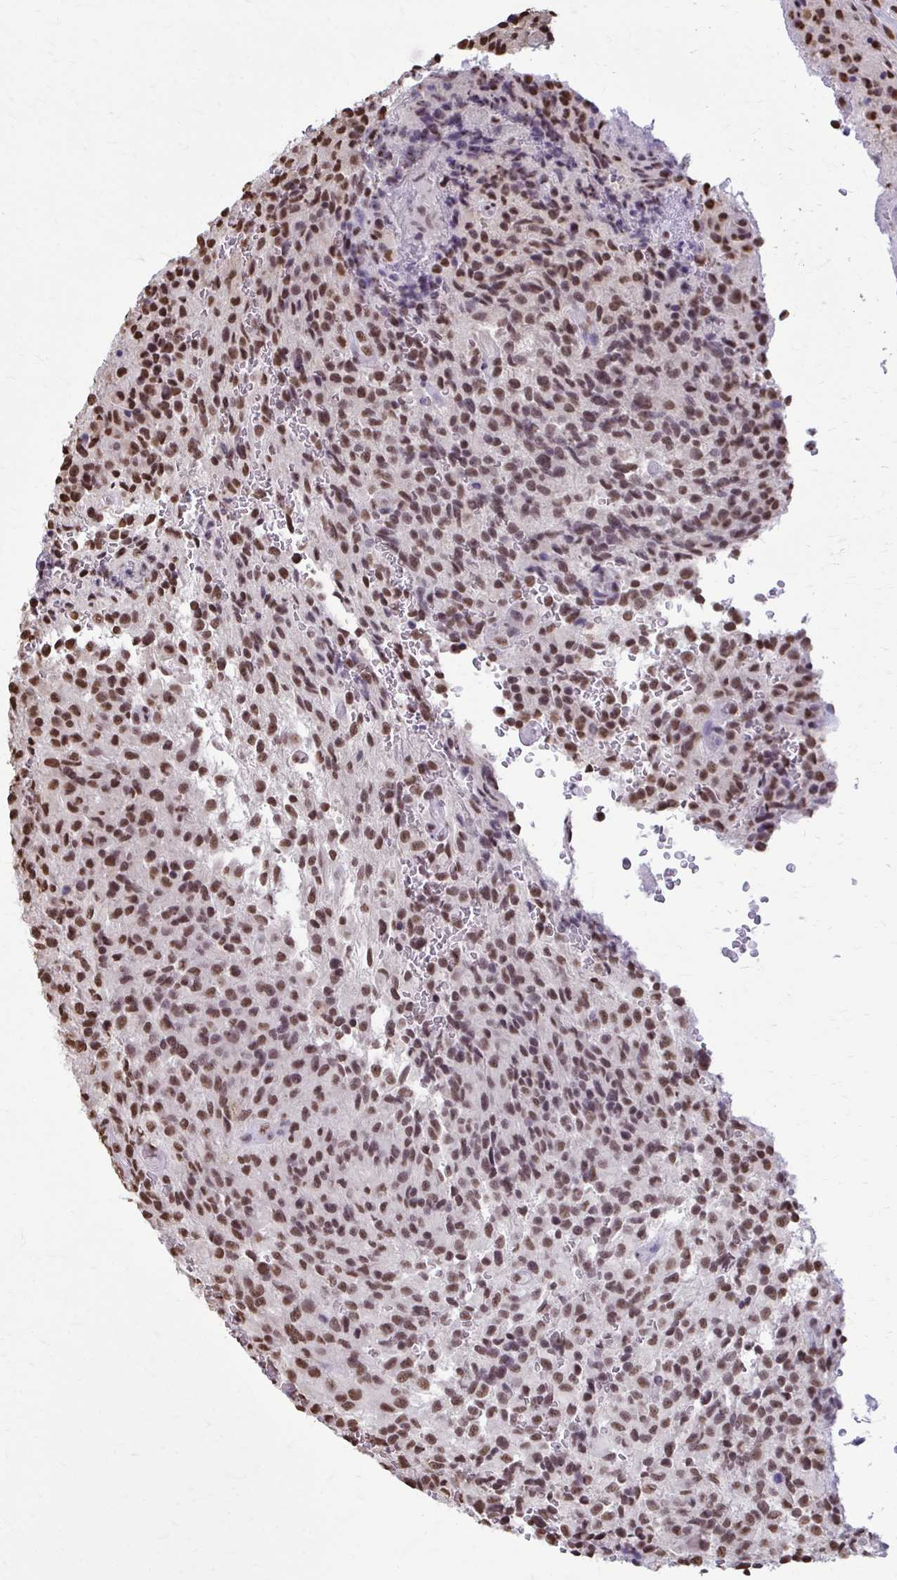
{"staining": {"intensity": "moderate", "quantity": ">75%", "location": "nuclear"}, "tissue": "glioma", "cell_type": "Tumor cells", "image_type": "cancer", "snomed": [{"axis": "morphology", "description": "Normal tissue, NOS"}, {"axis": "morphology", "description": "Glioma, malignant, High grade"}, {"axis": "topography", "description": "Cerebral cortex"}], "caption": "DAB (3,3'-diaminobenzidine) immunohistochemical staining of human malignant glioma (high-grade) demonstrates moderate nuclear protein staining in approximately >75% of tumor cells.", "gene": "SNRPA", "patient": {"sex": "male", "age": 56}}